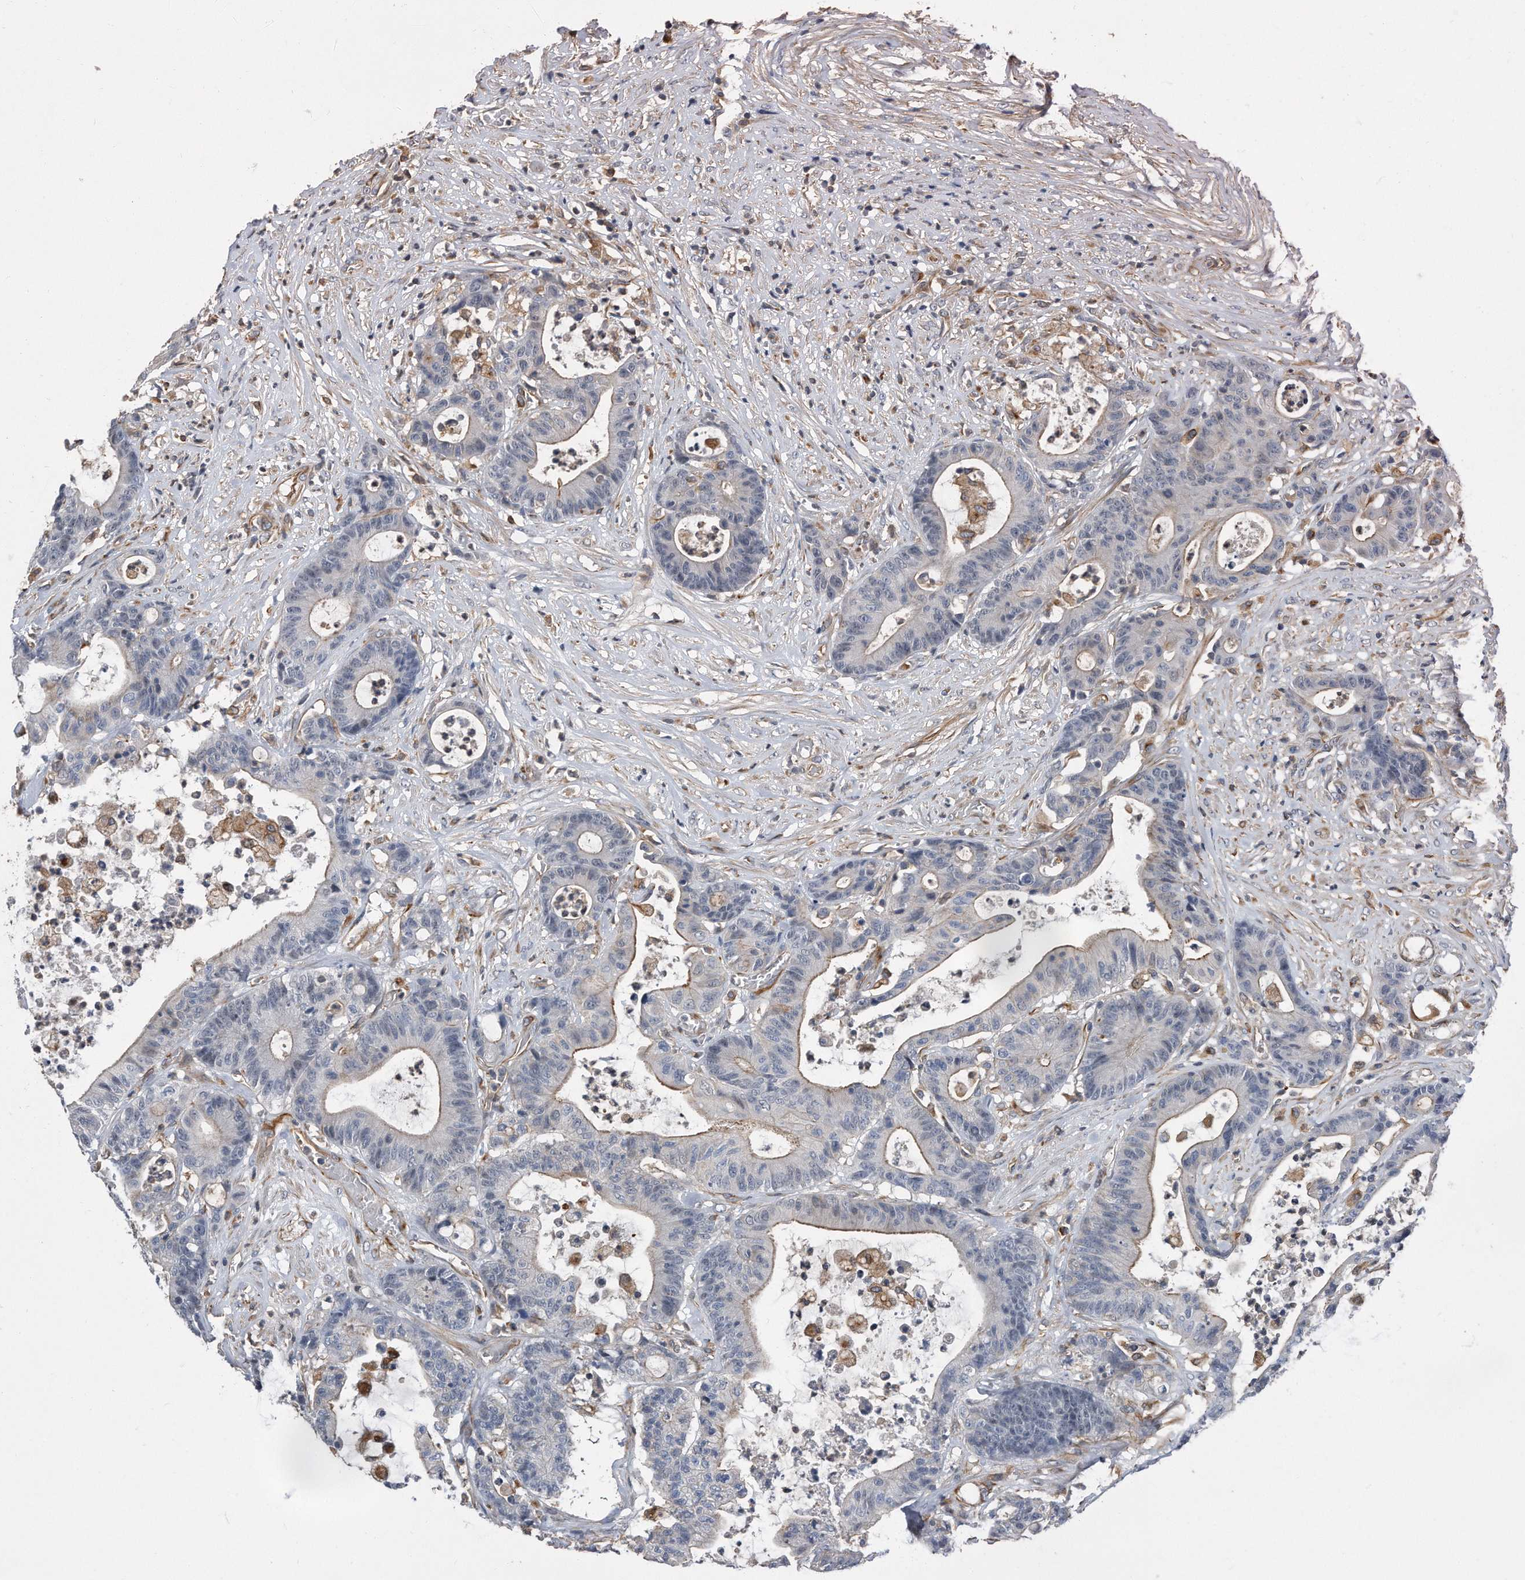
{"staining": {"intensity": "weak", "quantity": "25%-75%", "location": "cytoplasmic/membranous"}, "tissue": "colorectal cancer", "cell_type": "Tumor cells", "image_type": "cancer", "snomed": [{"axis": "morphology", "description": "Adenocarcinoma, NOS"}, {"axis": "topography", "description": "Colon"}], "caption": "Protein expression analysis of human colorectal cancer reveals weak cytoplasmic/membranous expression in approximately 25%-75% of tumor cells. The staining was performed using DAB, with brown indicating positive protein expression. Nuclei are stained blue with hematoxylin.", "gene": "GPC1", "patient": {"sex": "female", "age": 84}}